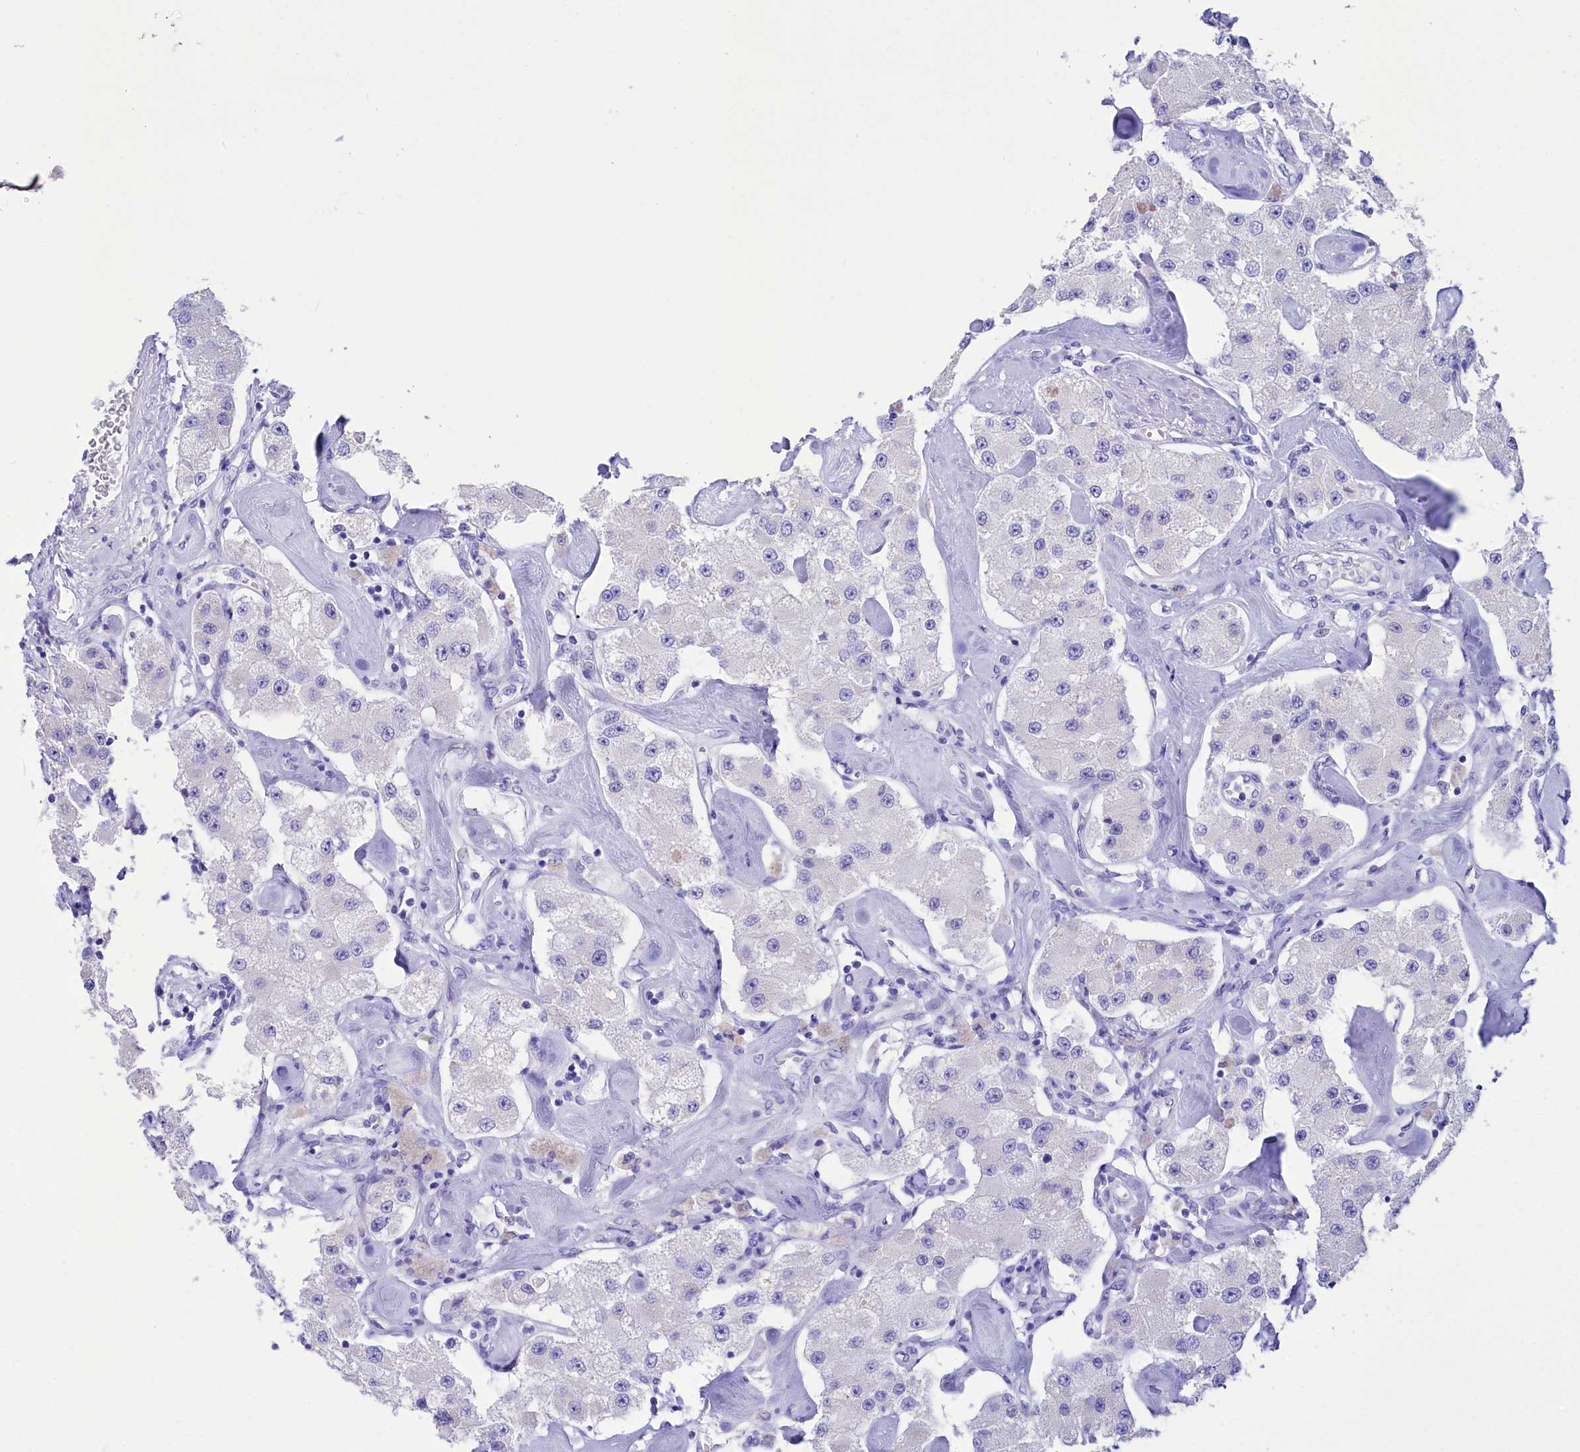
{"staining": {"intensity": "negative", "quantity": "none", "location": "none"}, "tissue": "carcinoid", "cell_type": "Tumor cells", "image_type": "cancer", "snomed": [{"axis": "morphology", "description": "Carcinoid, malignant, NOS"}, {"axis": "topography", "description": "Pancreas"}], "caption": "Immunohistochemistry micrograph of neoplastic tissue: human carcinoid stained with DAB (3,3'-diaminobenzidine) exhibits no significant protein staining in tumor cells.", "gene": "TTC36", "patient": {"sex": "male", "age": 41}}